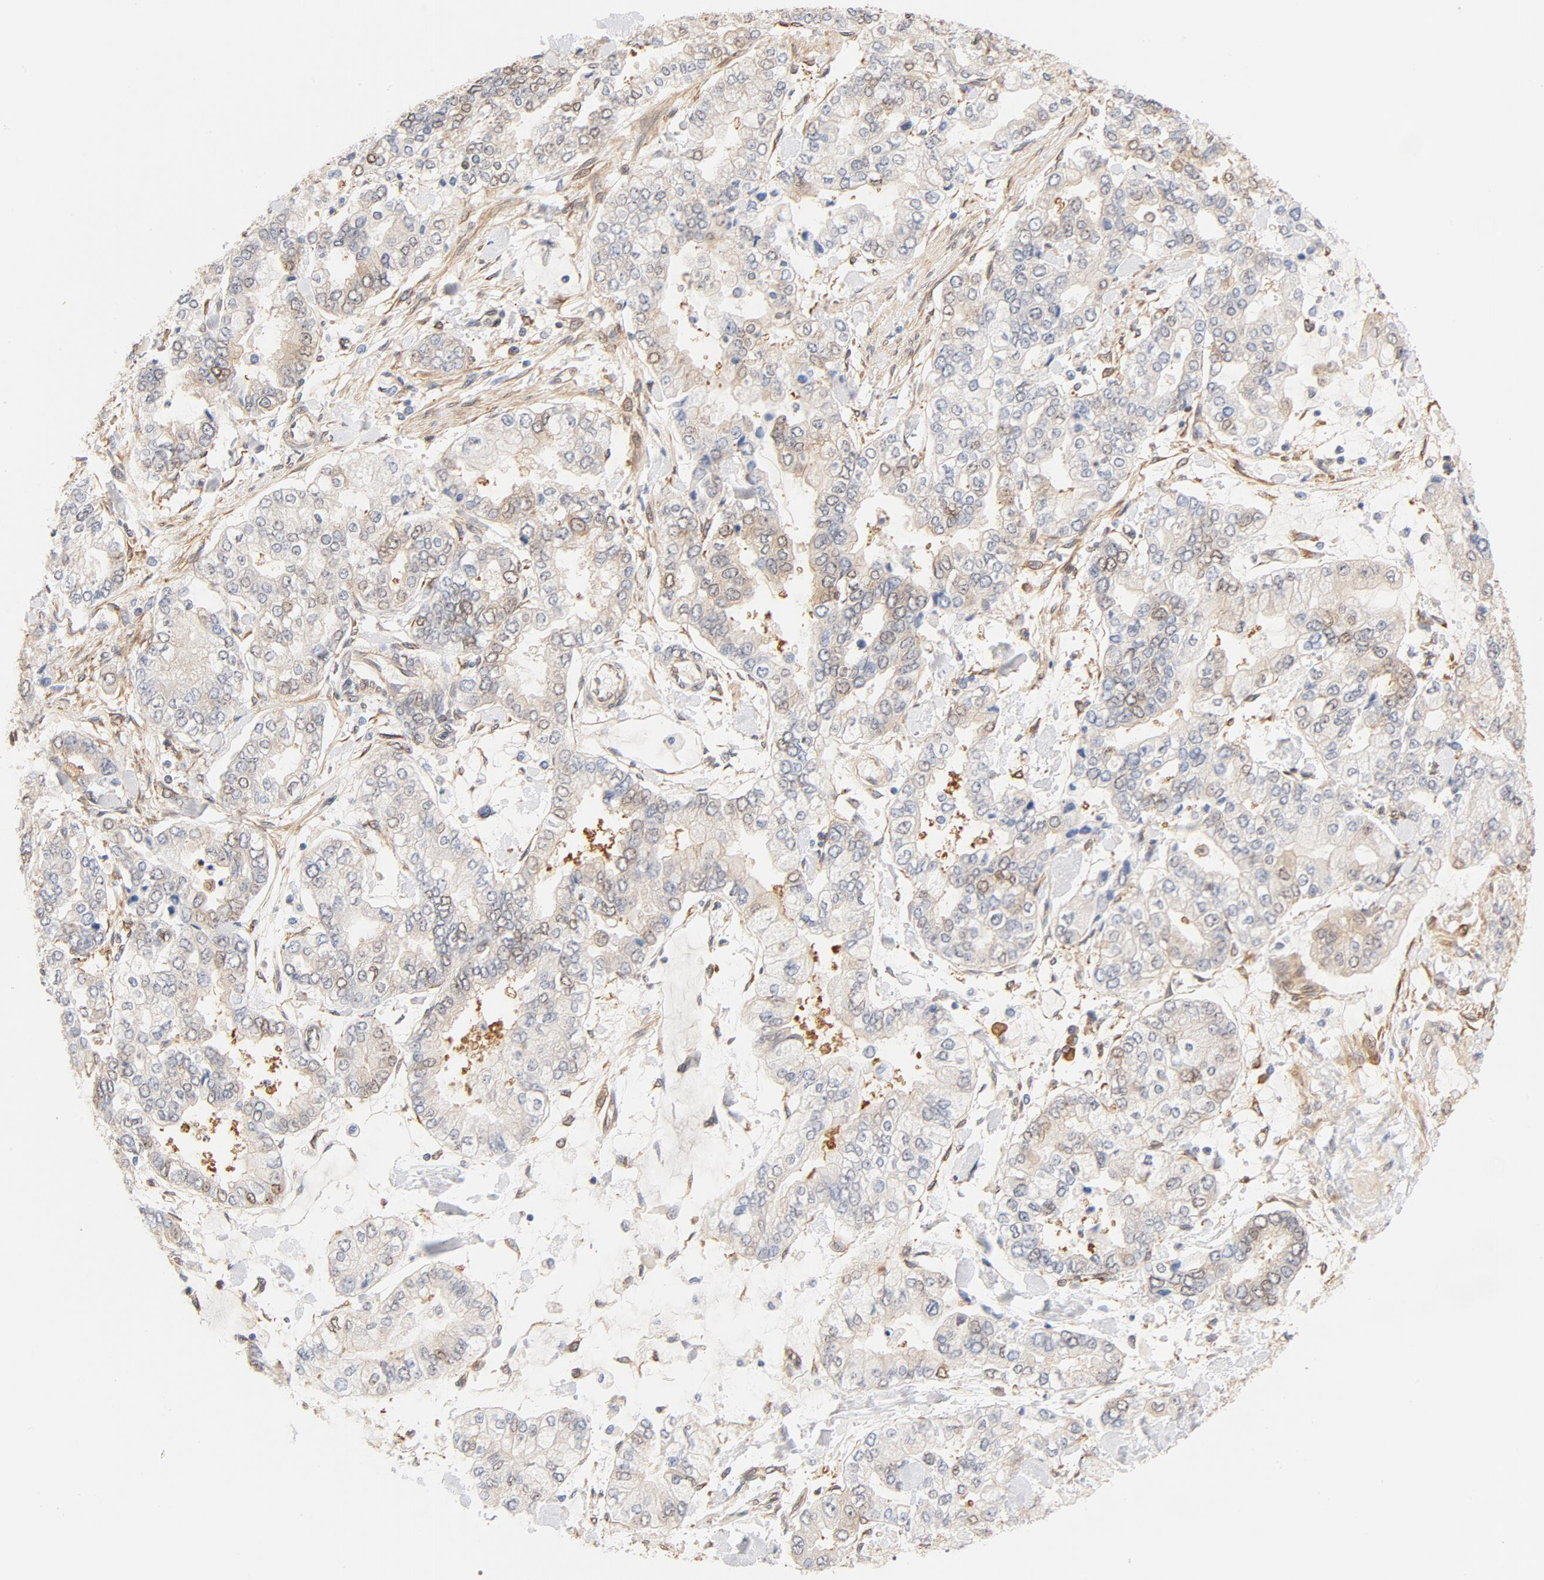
{"staining": {"intensity": "weak", "quantity": "25%-75%", "location": "cytoplasmic/membranous"}, "tissue": "stomach cancer", "cell_type": "Tumor cells", "image_type": "cancer", "snomed": [{"axis": "morphology", "description": "Normal tissue, NOS"}, {"axis": "morphology", "description": "Adenocarcinoma, NOS"}, {"axis": "topography", "description": "Stomach, upper"}, {"axis": "topography", "description": "Stomach"}], "caption": "Immunohistochemistry micrograph of stomach cancer stained for a protein (brown), which reveals low levels of weak cytoplasmic/membranous staining in approximately 25%-75% of tumor cells.", "gene": "EIF4E", "patient": {"sex": "male", "age": 76}}